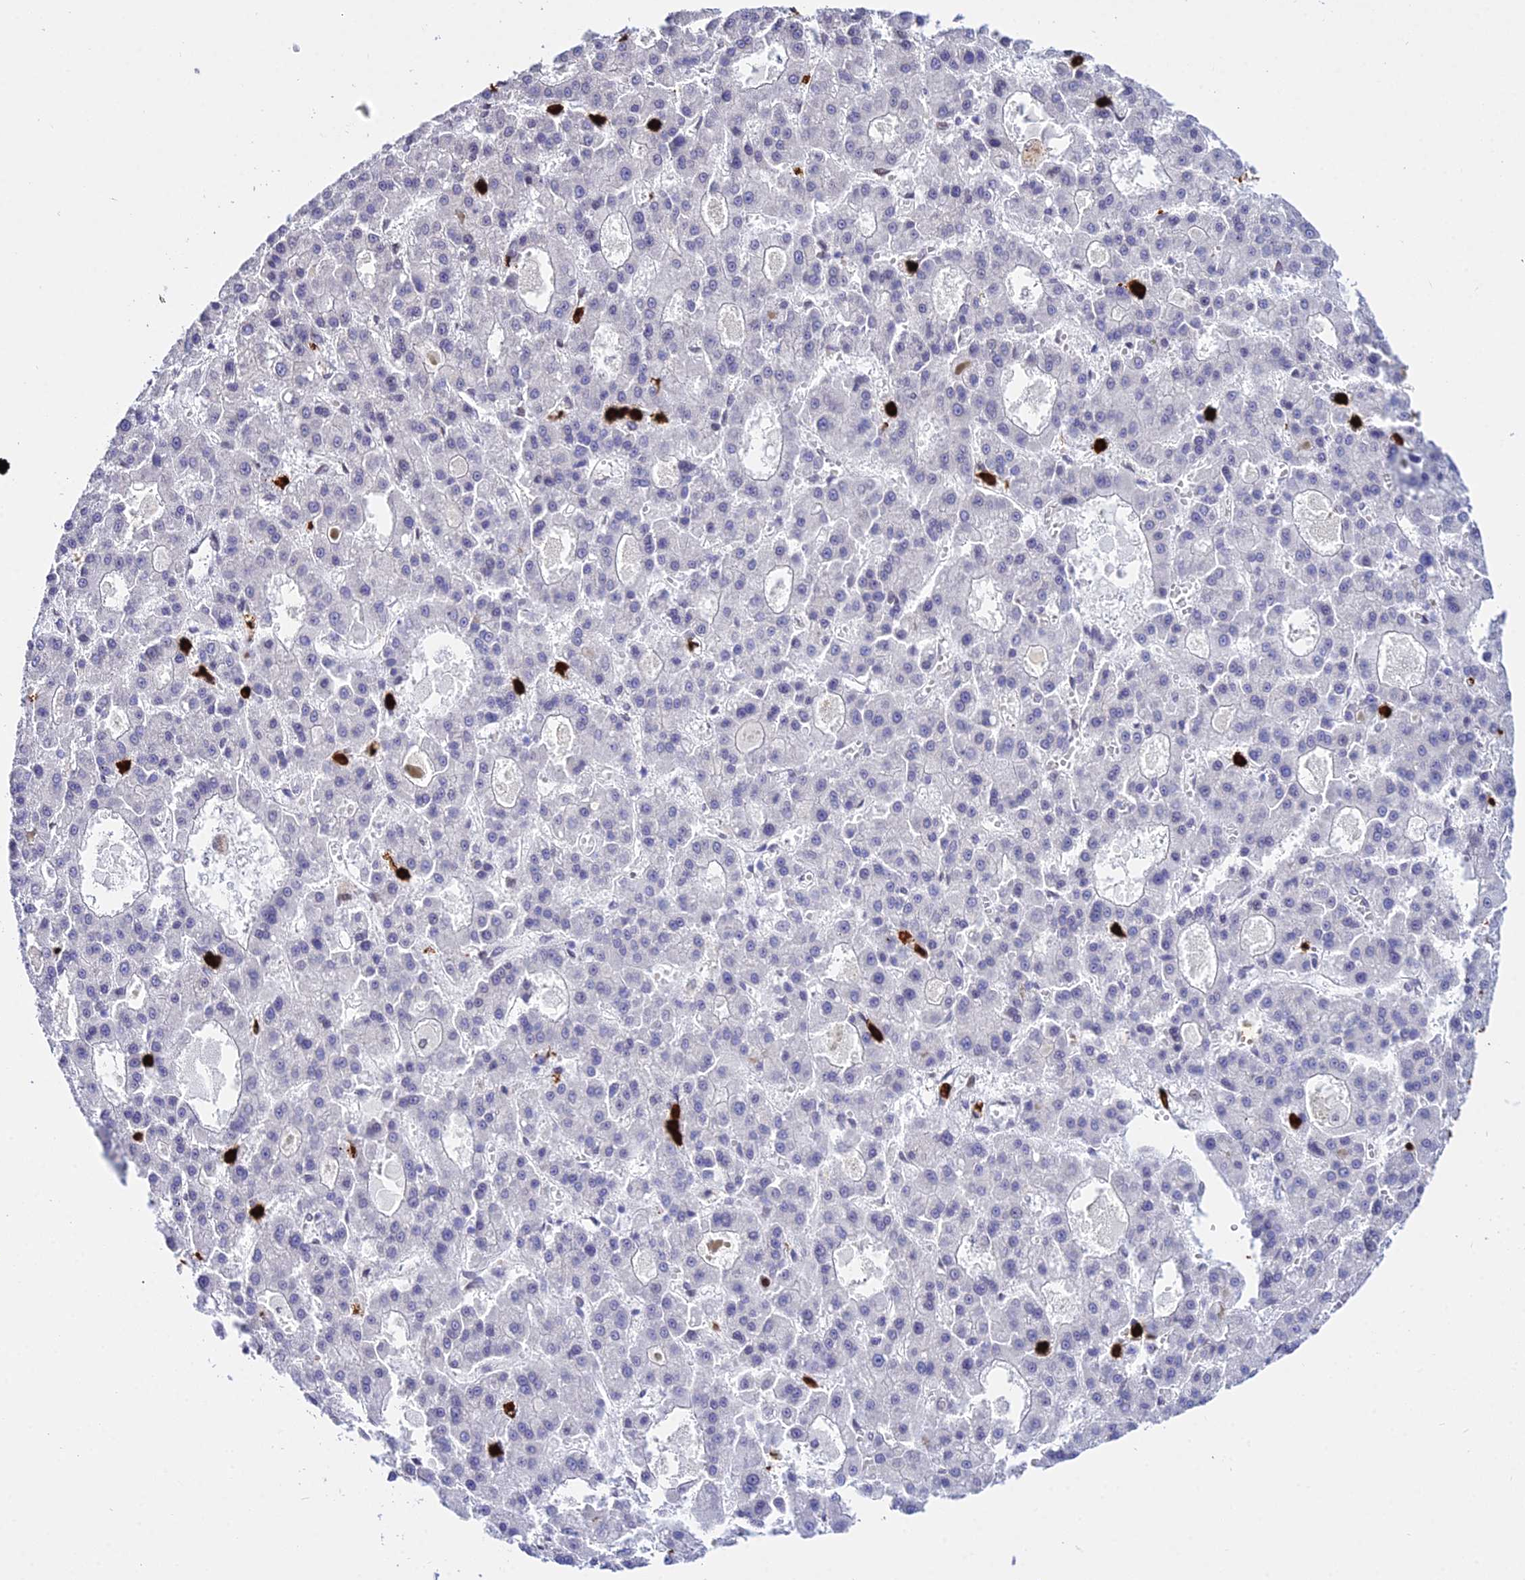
{"staining": {"intensity": "negative", "quantity": "none", "location": "none"}, "tissue": "liver cancer", "cell_type": "Tumor cells", "image_type": "cancer", "snomed": [{"axis": "morphology", "description": "Carcinoma, Hepatocellular, NOS"}, {"axis": "topography", "description": "Liver"}], "caption": "The immunohistochemistry (IHC) image has no significant expression in tumor cells of liver hepatocellular carcinoma tissue.", "gene": "MCM10", "patient": {"sex": "male", "age": 70}}